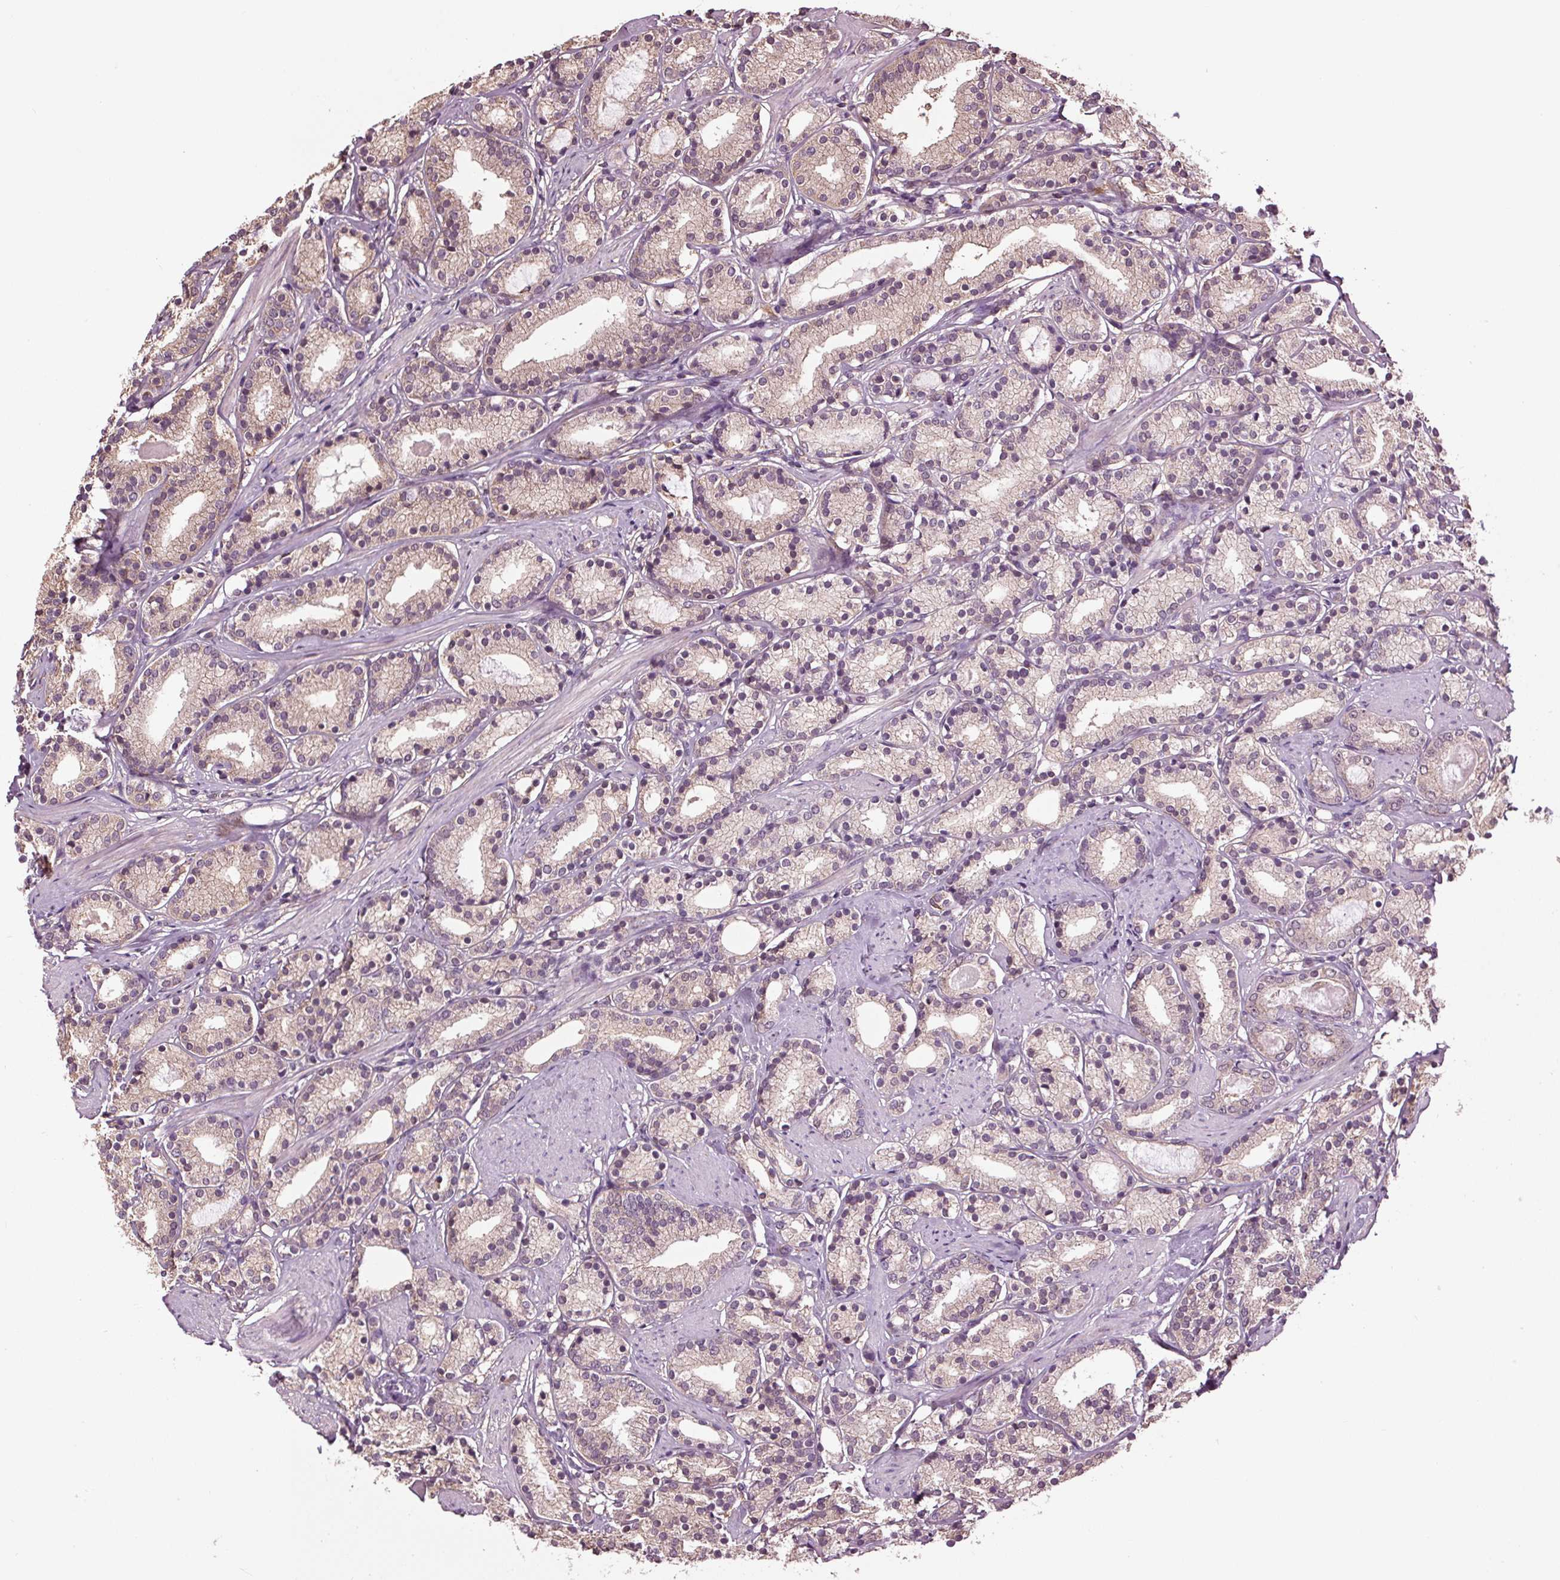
{"staining": {"intensity": "weak", "quantity": "25%-75%", "location": "cytoplasmic/membranous"}, "tissue": "prostate cancer", "cell_type": "Tumor cells", "image_type": "cancer", "snomed": [{"axis": "morphology", "description": "Adenocarcinoma, High grade"}, {"axis": "topography", "description": "Prostate"}], "caption": "Immunohistochemistry (IHC) (DAB) staining of human prostate cancer shows weak cytoplasmic/membranous protein expression in approximately 25%-75% of tumor cells.", "gene": "RNPEP", "patient": {"sex": "male", "age": 63}}